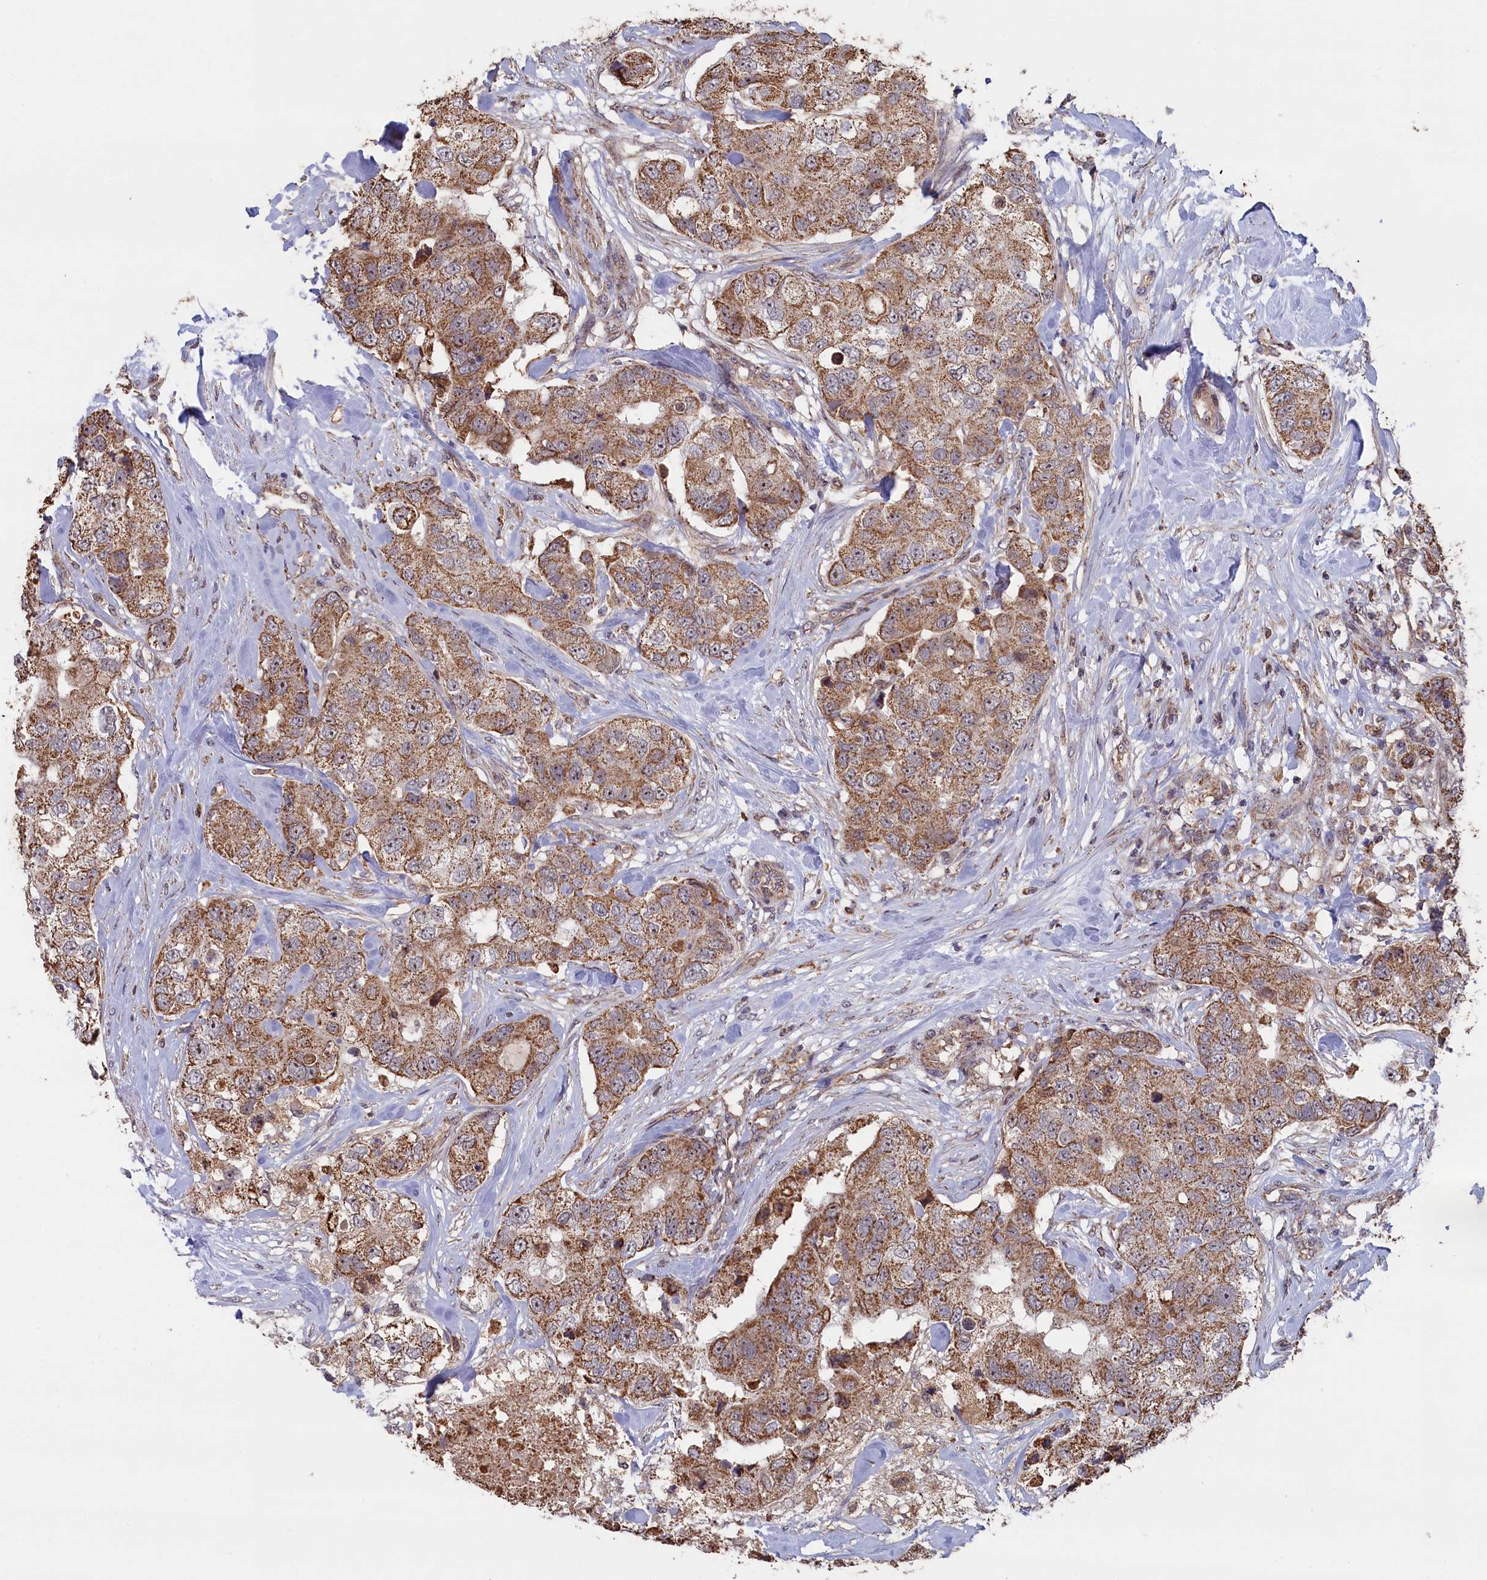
{"staining": {"intensity": "moderate", "quantity": ">75%", "location": "cytoplasmic/membranous"}, "tissue": "breast cancer", "cell_type": "Tumor cells", "image_type": "cancer", "snomed": [{"axis": "morphology", "description": "Duct carcinoma"}, {"axis": "topography", "description": "Breast"}], "caption": "Immunohistochemistry photomicrograph of human breast cancer stained for a protein (brown), which demonstrates medium levels of moderate cytoplasmic/membranous positivity in approximately >75% of tumor cells.", "gene": "ZNF816", "patient": {"sex": "female", "age": 62}}